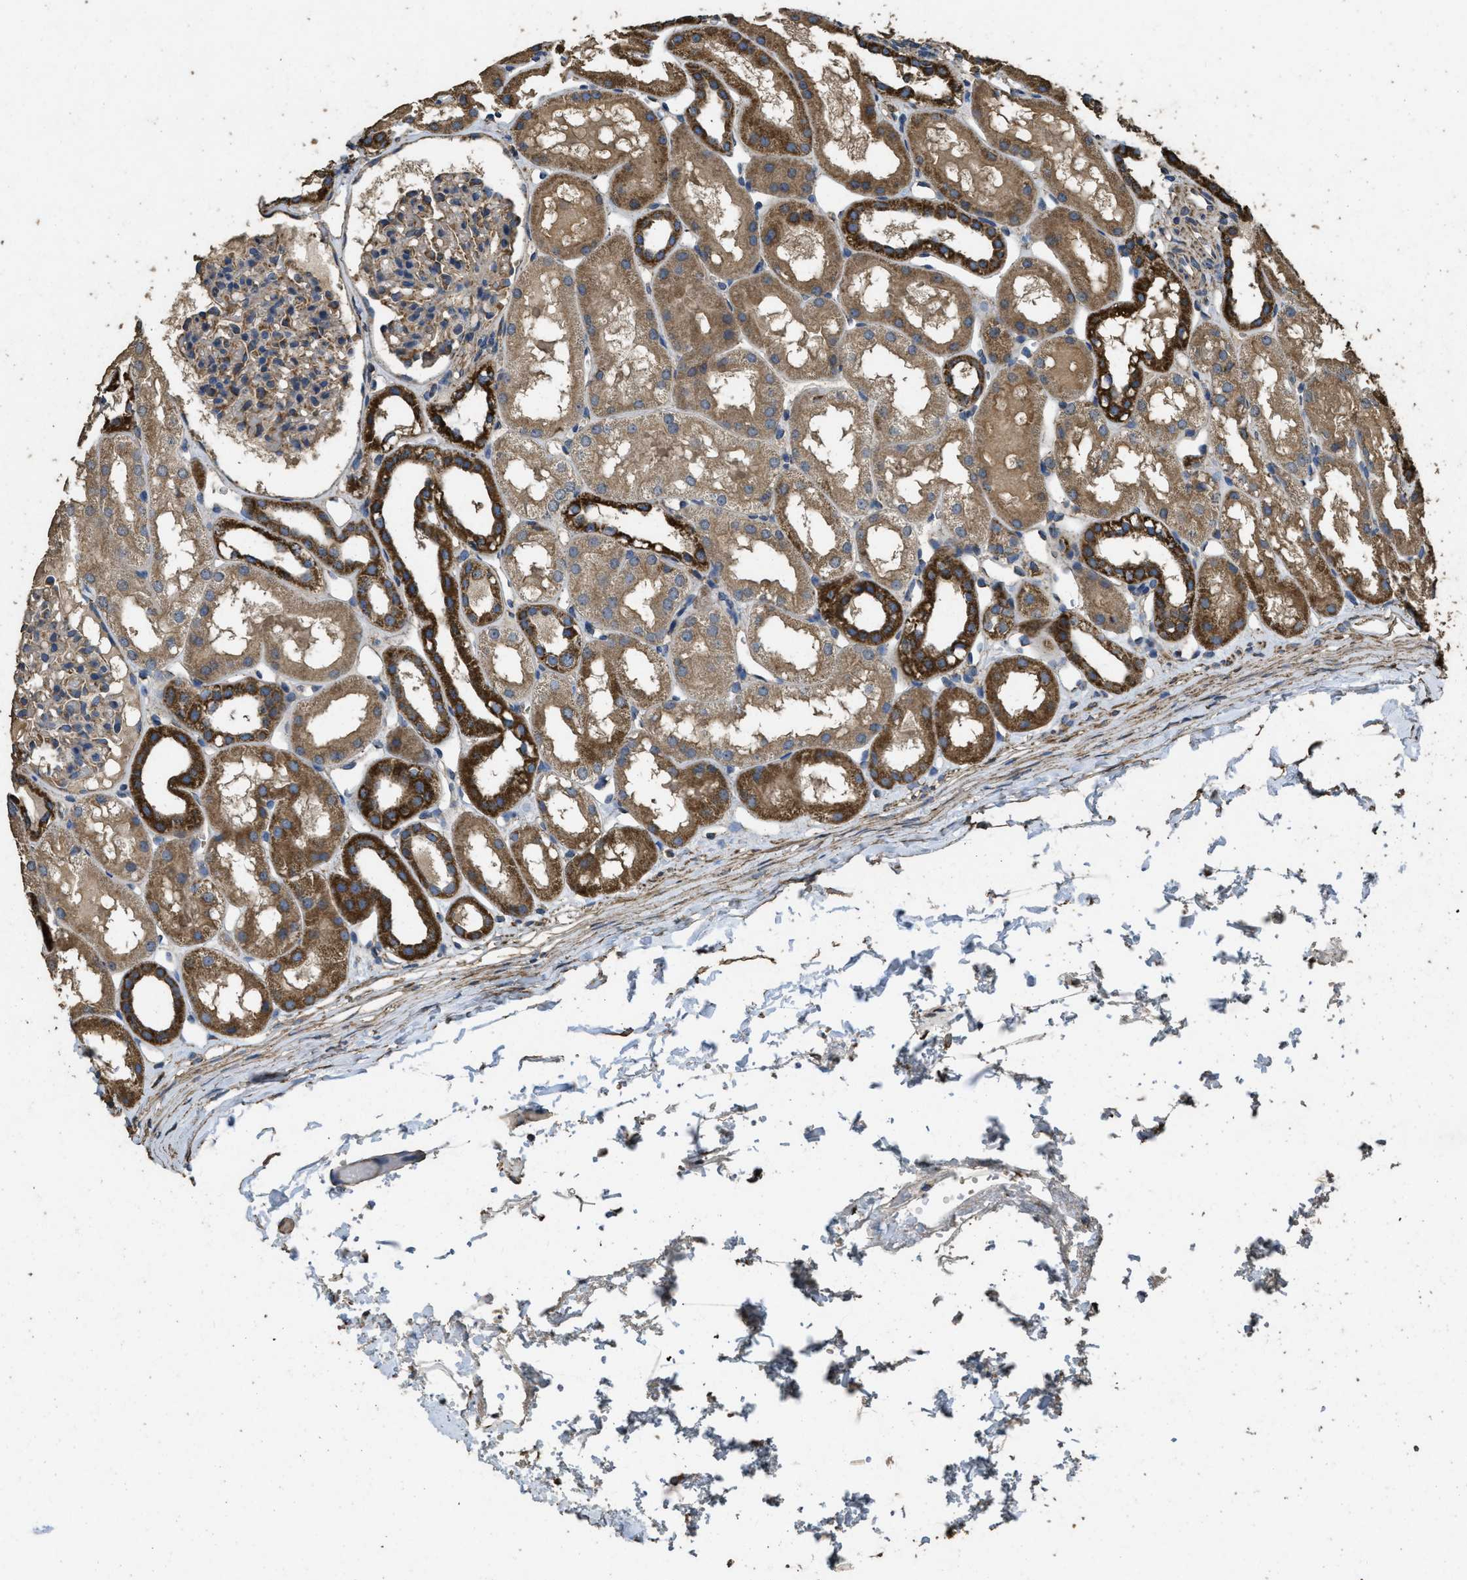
{"staining": {"intensity": "moderate", "quantity": "25%-75%", "location": "cytoplasmic/membranous"}, "tissue": "kidney", "cell_type": "Cells in glomeruli", "image_type": "normal", "snomed": [{"axis": "morphology", "description": "Normal tissue, NOS"}, {"axis": "topography", "description": "Kidney"}, {"axis": "topography", "description": "Urinary bladder"}], "caption": "Human kidney stained with a brown dye exhibits moderate cytoplasmic/membranous positive expression in approximately 25%-75% of cells in glomeruli.", "gene": "CYRIA", "patient": {"sex": "male", "age": 16}}